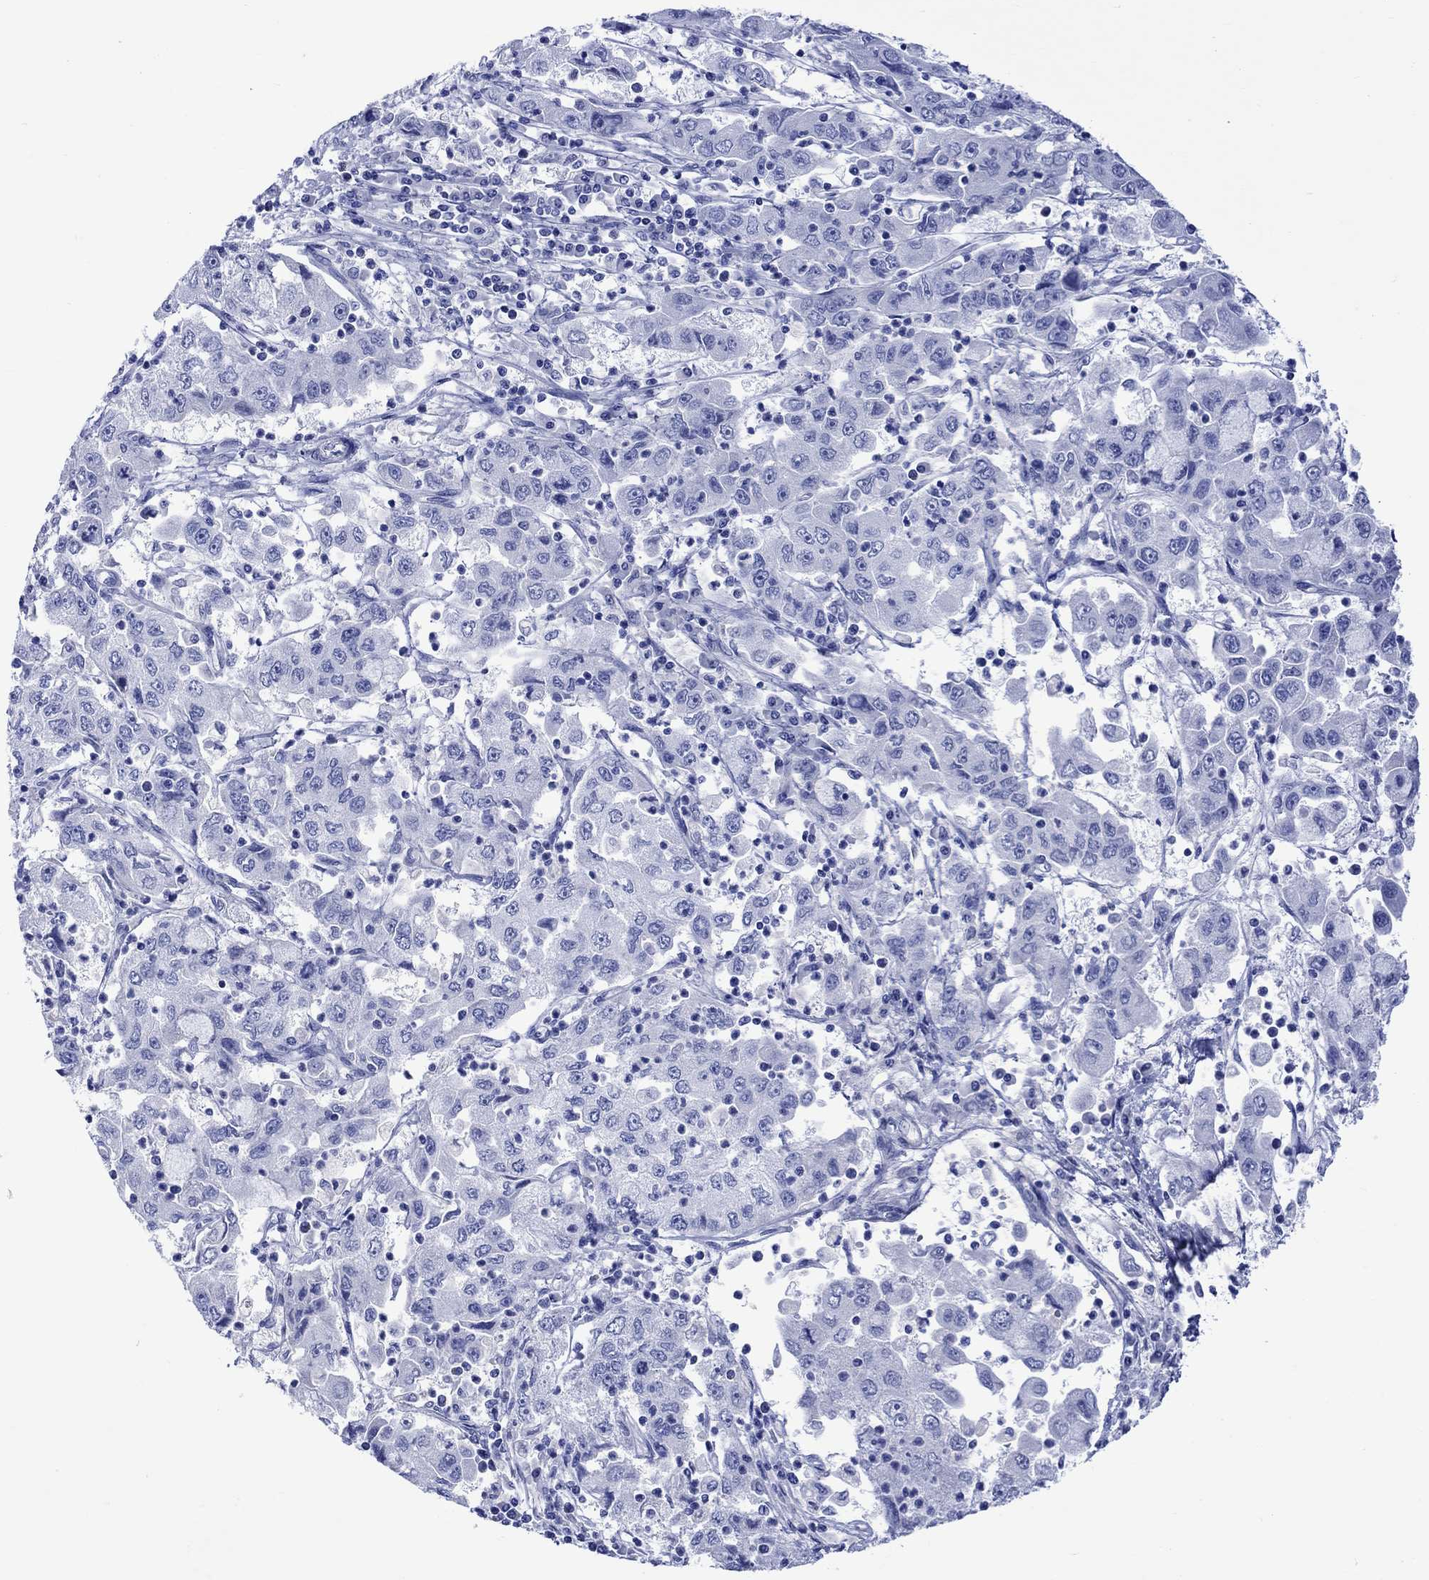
{"staining": {"intensity": "negative", "quantity": "none", "location": "none"}, "tissue": "cervical cancer", "cell_type": "Tumor cells", "image_type": "cancer", "snomed": [{"axis": "morphology", "description": "Squamous cell carcinoma, NOS"}, {"axis": "topography", "description": "Cervix"}], "caption": "Cervical squamous cell carcinoma stained for a protein using immunohistochemistry (IHC) demonstrates no positivity tumor cells.", "gene": "HARBI1", "patient": {"sex": "female", "age": 36}}